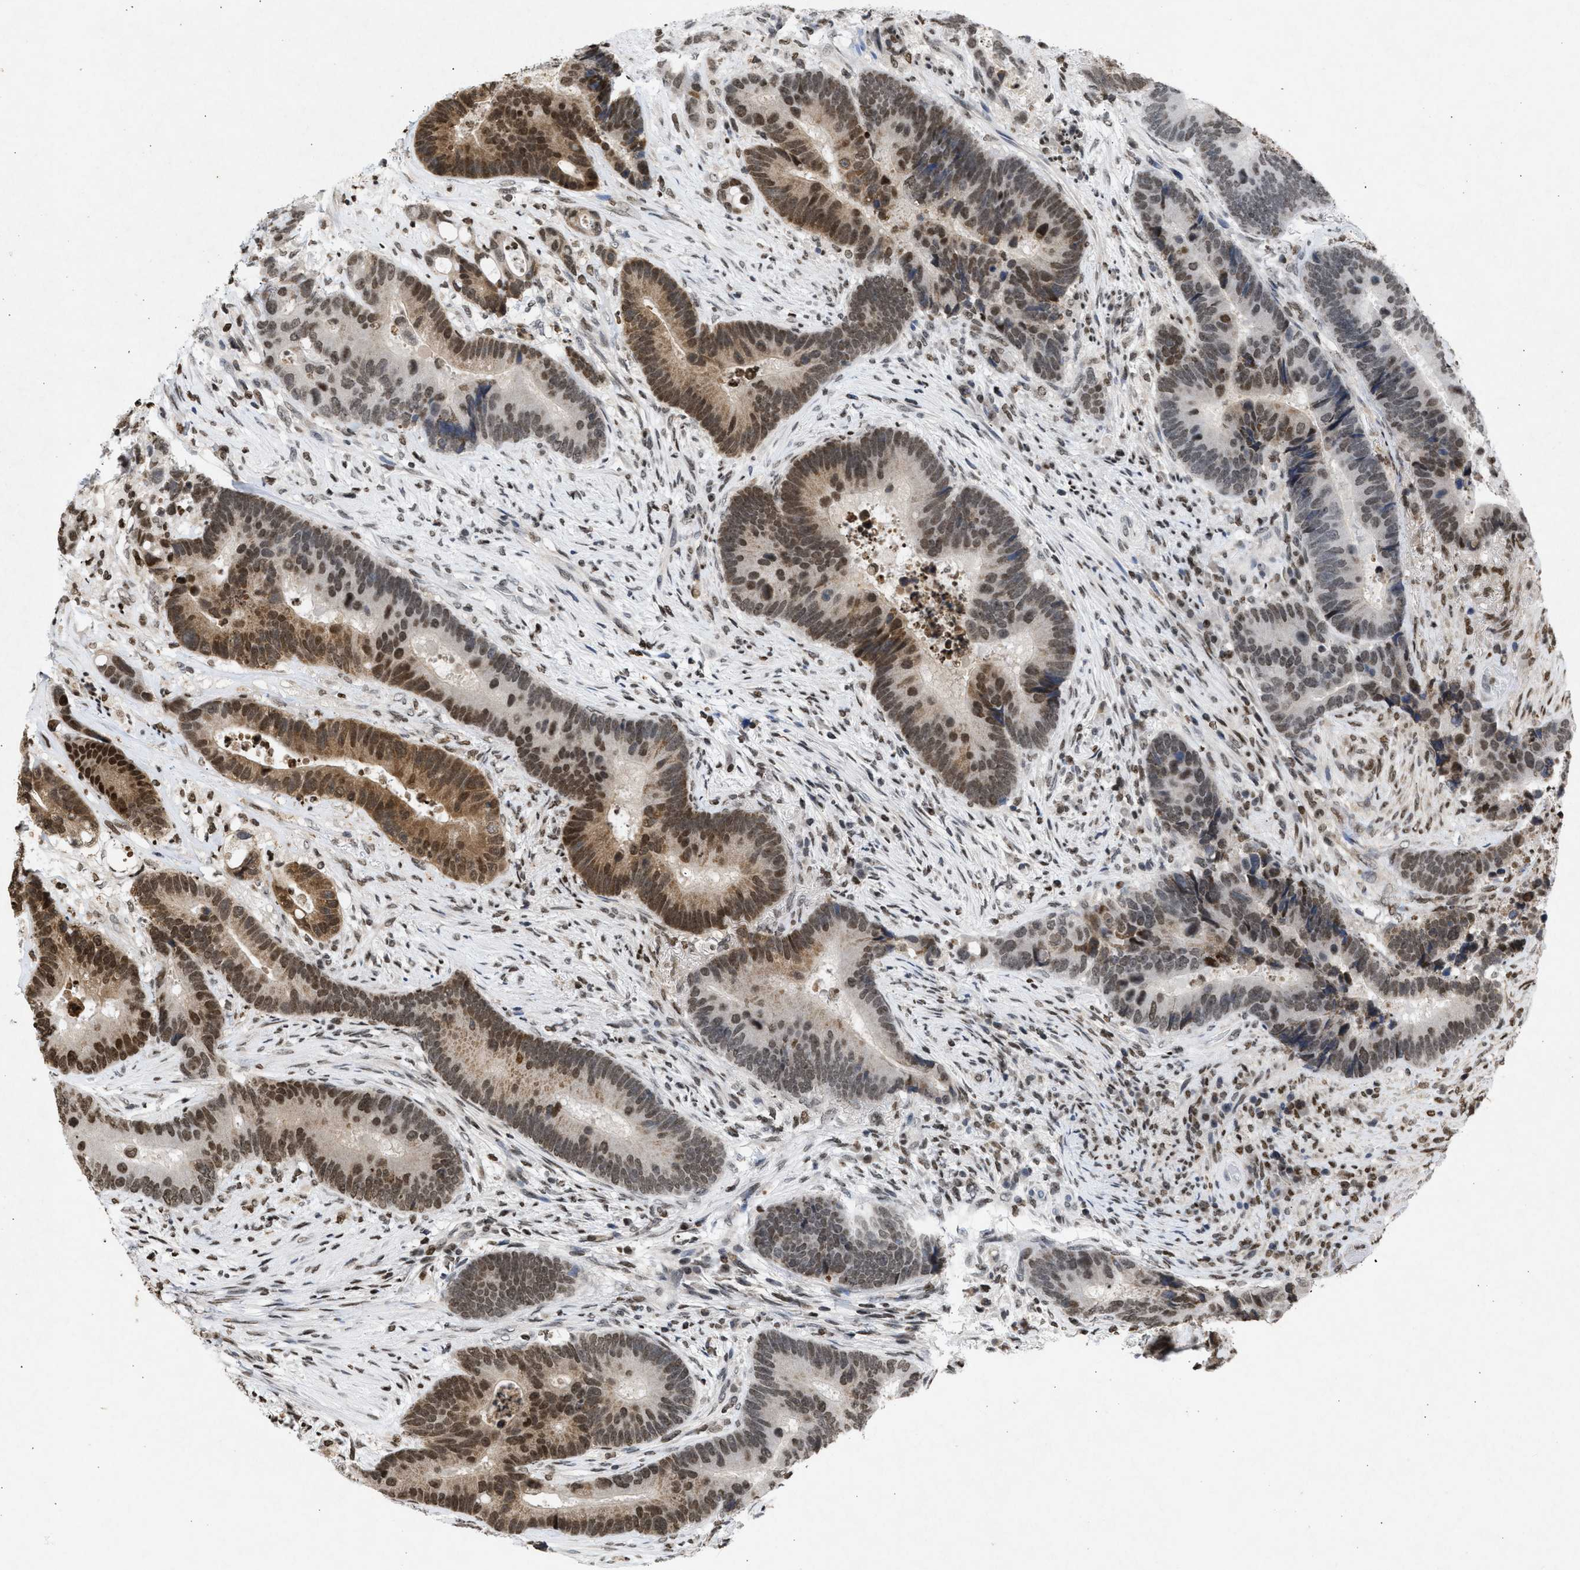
{"staining": {"intensity": "moderate", "quantity": "25%-75%", "location": "cytoplasmic/membranous,nuclear"}, "tissue": "colorectal cancer", "cell_type": "Tumor cells", "image_type": "cancer", "snomed": [{"axis": "morphology", "description": "Adenocarcinoma, NOS"}, {"axis": "topography", "description": "Rectum"}], "caption": "Colorectal adenocarcinoma tissue demonstrates moderate cytoplasmic/membranous and nuclear expression in about 25%-75% of tumor cells (Brightfield microscopy of DAB IHC at high magnification).", "gene": "NUP35", "patient": {"sex": "female", "age": 89}}